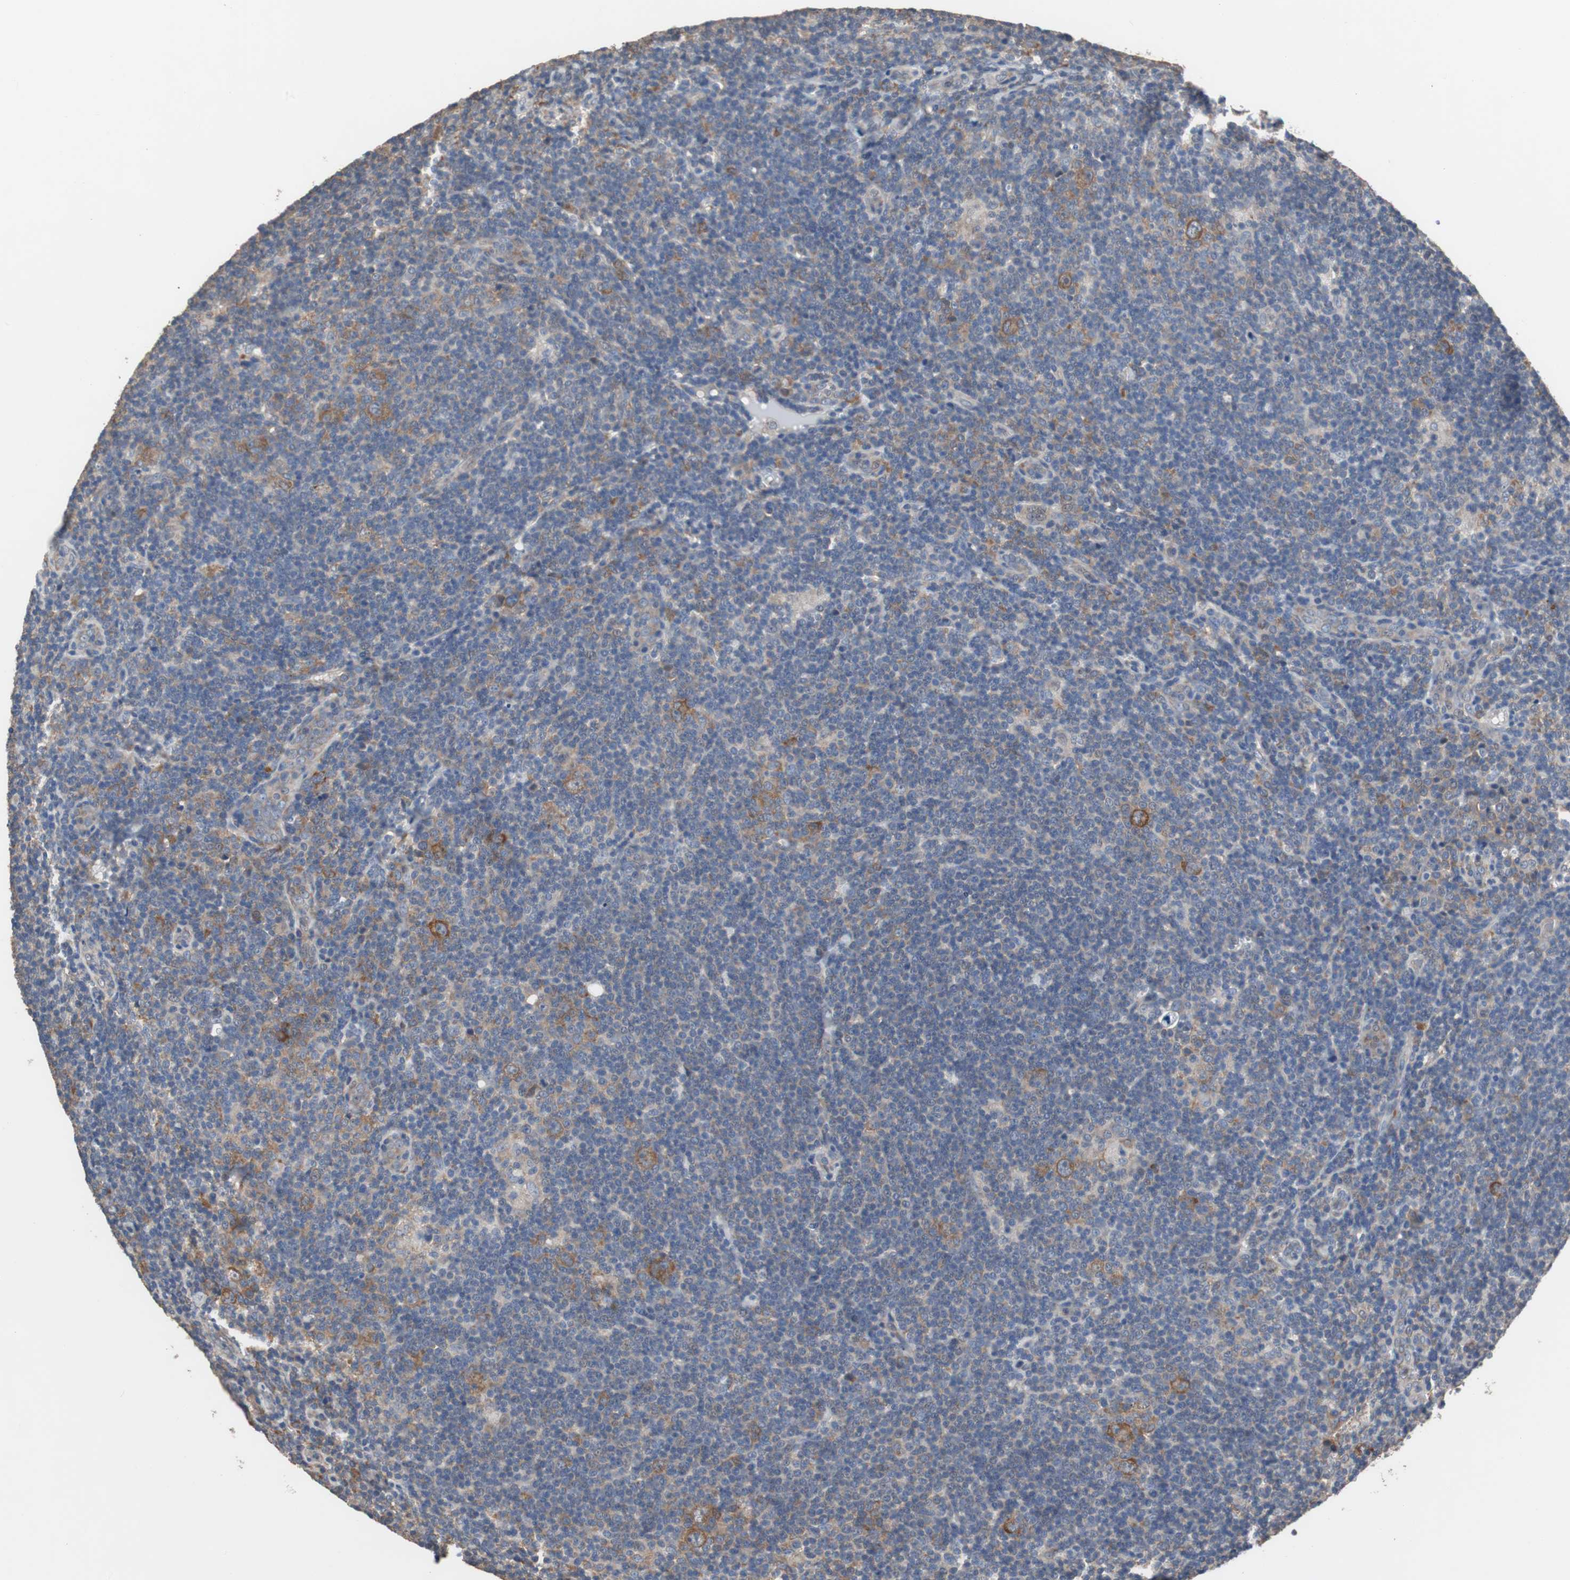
{"staining": {"intensity": "moderate", "quantity": "25%-75%", "location": "cytoplasmic/membranous"}, "tissue": "lymphoma", "cell_type": "Tumor cells", "image_type": "cancer", "snomed": [{"axis": "morphology", "description": "Hodgkin's disease, NOS"}, {"axis": "topography", "description": "Lymph node"}], "caption": "Immunohistochemical staining of Hodgkin's disease demonstrates medium levels of moderate cytoplasmic/membranous staining in about 25%-75% of tumor cells.", "gene": "USP10", "patient": {"sex": "female", "age": 57}}